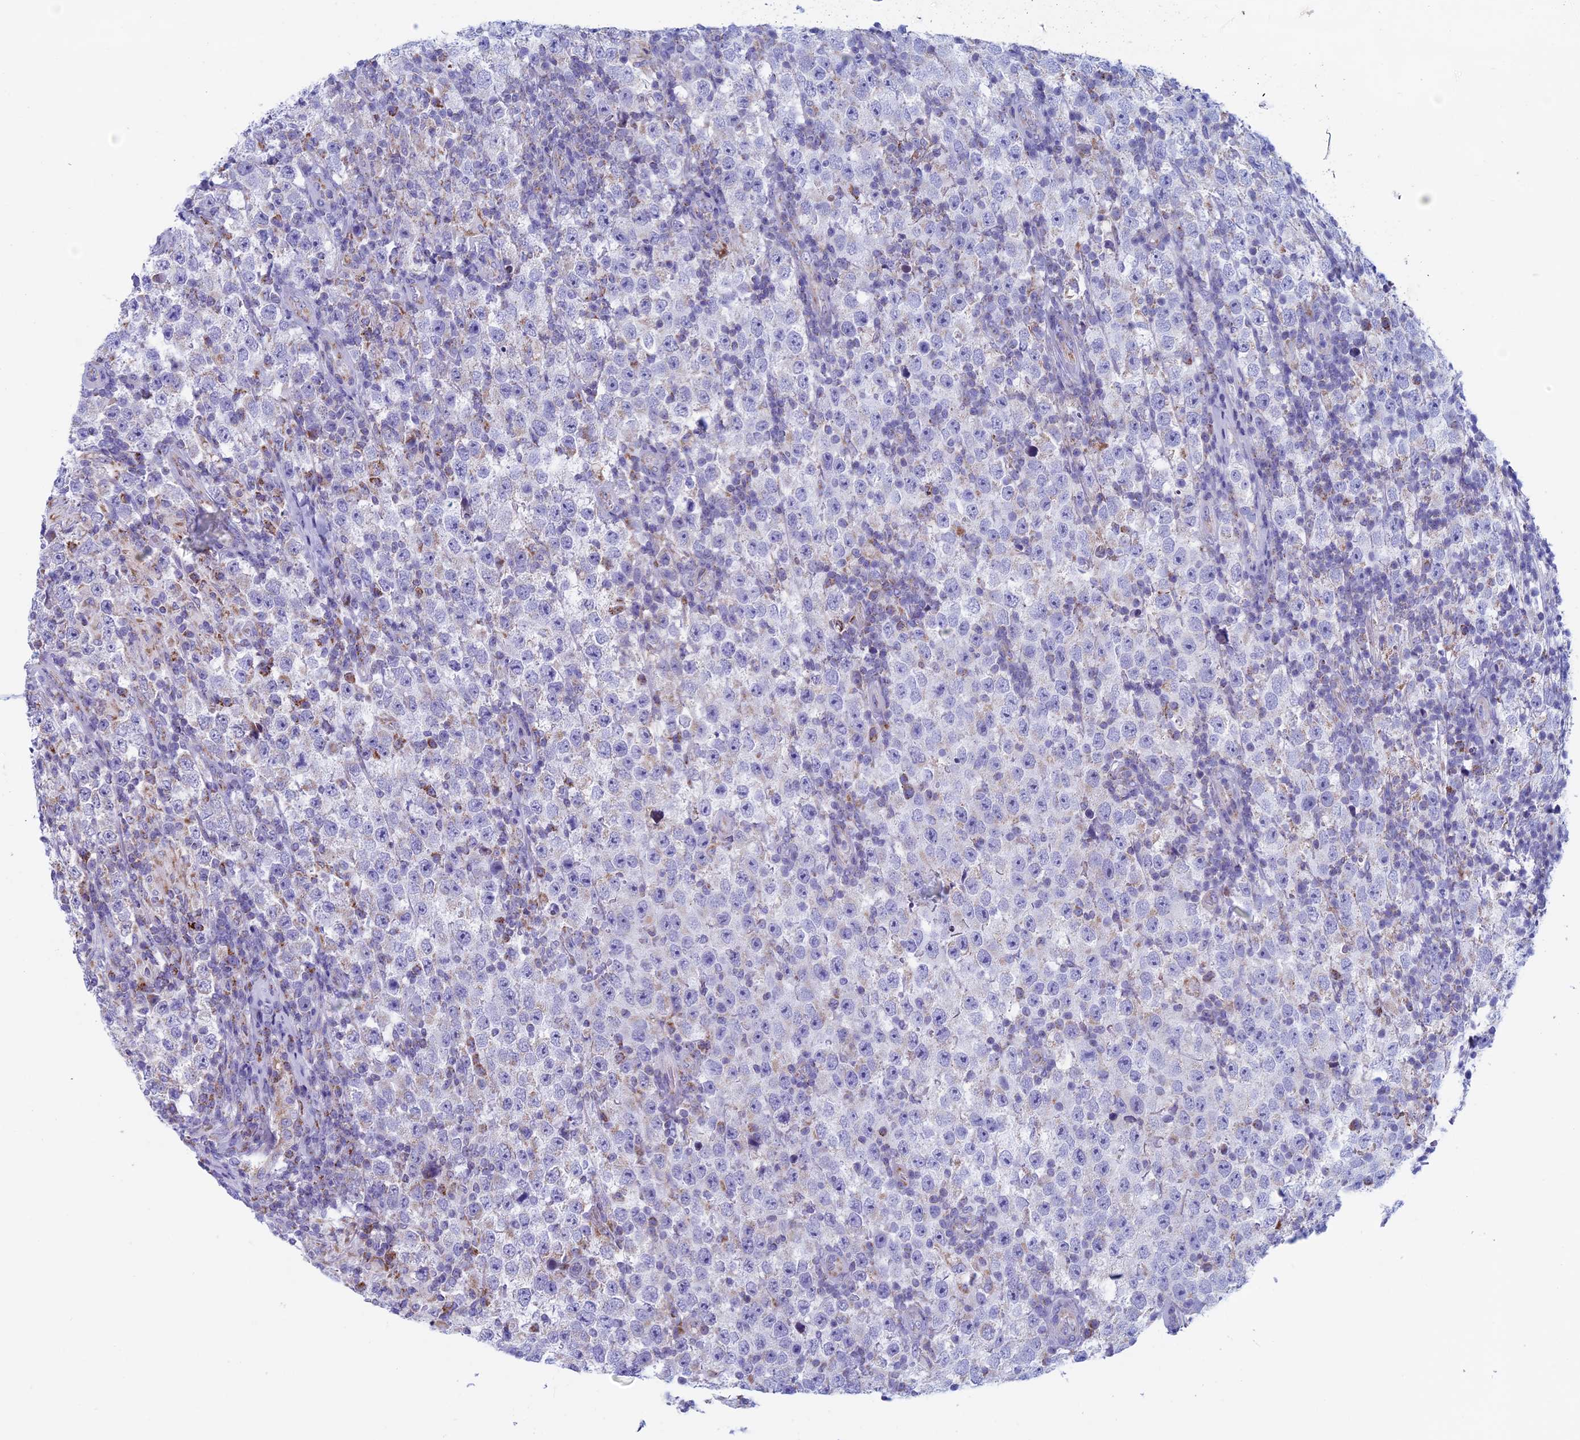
{"staining": {"intensity": "negative", "quantity": "none", "location": "none"}, "tissue": "testis cancer", "cell_type": "Tumor cells", "image_type": "cancer", "snomed": [{"axis": "morphology", "description": "Normal tissue, NOS"}, {"axis": "morphology", "description": "Urothelial carcinoma, High grade"}, {"axis": "morphology", "description": "Seminoma, NOS"}, {"axis": "morphology", "description": "Carcinoma, Embryonal, NOS"}, {"axis": "topography", "description": "Urinary bladder"}, {"axis": "topography", "description": "Testis"}], "caption": "The photomicrograph exhibits no significant positivity in tumor cells of testis cancer (high-grade urothelial carcinoma).", "gene": "NDUFB9", "patient": {"sex": "male", "age": 41}}